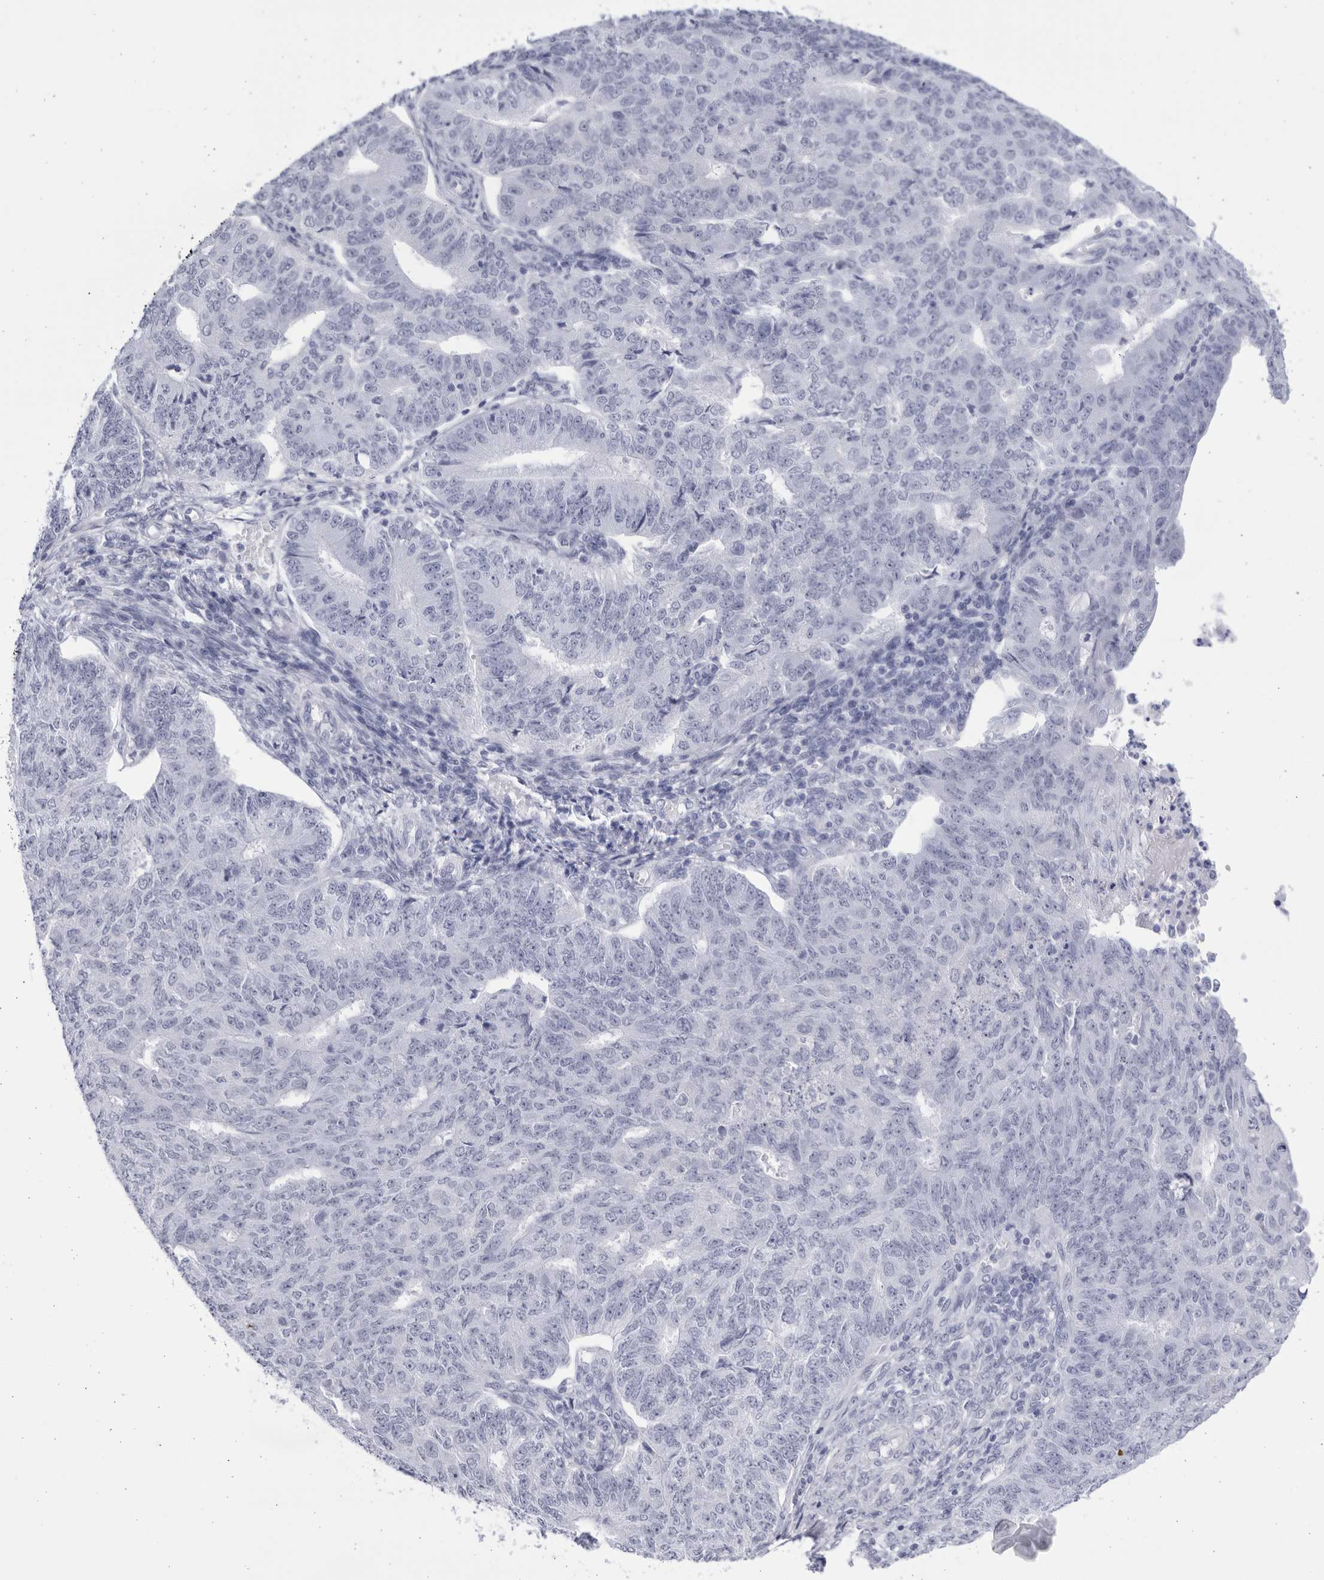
{"staining": {"intensity": "negative", "quantity": "none", "location": "none"}, "tissue": "endometrial cancer", "cell_type": "Tumor cells", "image_type": "cancer", "snomed": [{"axis": "morphology", "description": "Adenocarcinoma, NOS"}, {"axis": "topography", "description": "Endometrium"}], "caption": "A photomicrograph of endometrial cancer stained for a protein shows no brown staining in tumor cells.", "gene": "CCDC181", "patient": {"sex": "female", "age": 32}}